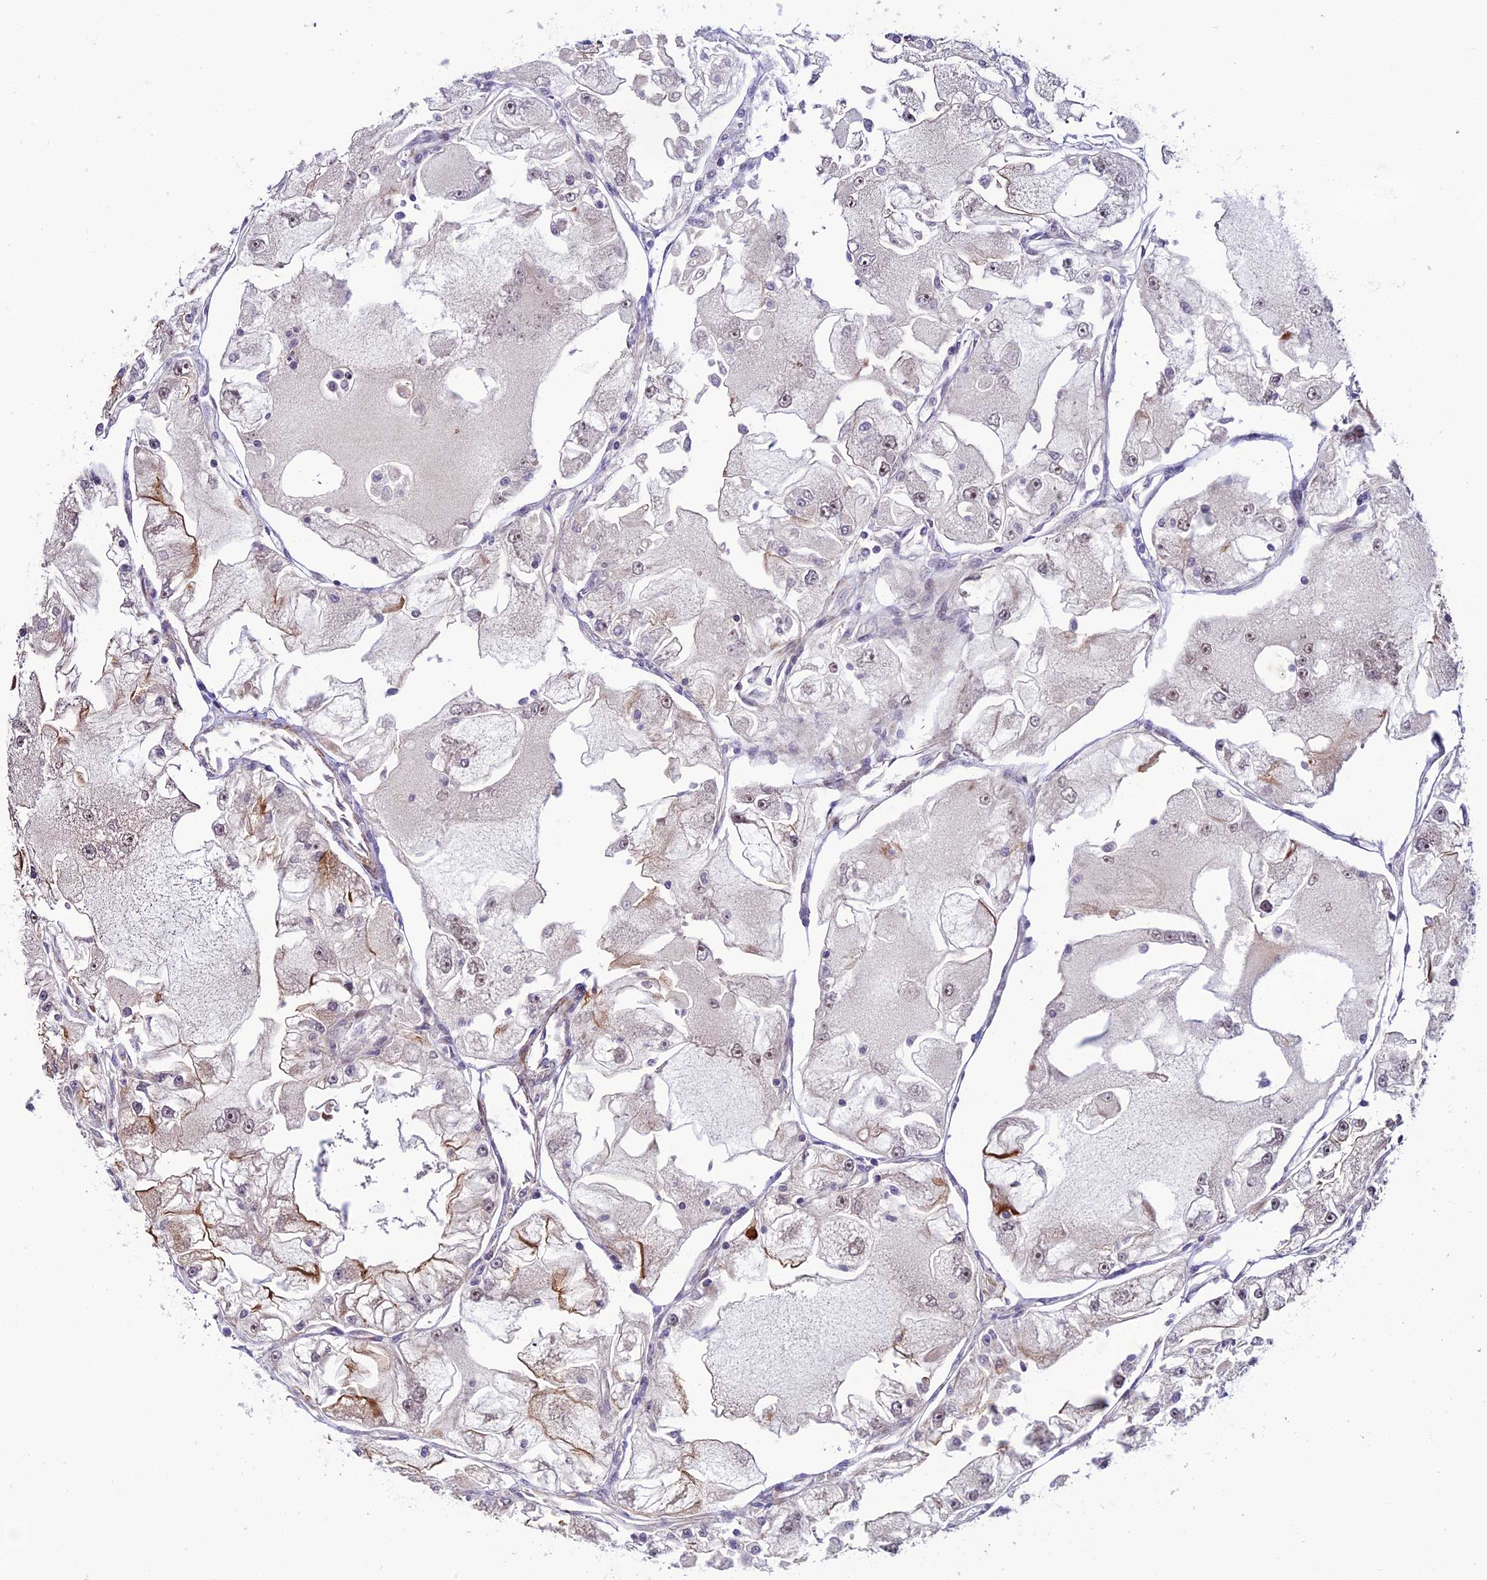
{"staining": {"intensity": "moderate", "quantity": "<25%", "location": "cytoplasmic/membranous"}, "tissue": "renal cancer", "cell_type": "Tumor cells", "image_type": "cancer", "snomed": [{"axis": "morphology", "description": "Adenocarcinoma, NOS"}, {"axis": "topography", "description": "Kidney"}], "caption": "A high-resolution histopathology image shows immunohistochemistry (IHC) staining of renal cancer, which exhibits moderate cytoplasmic/membranous expression in approximately <25% of tumor cells. Immunohistochemistry (ihc) stains the protein in brown and the nuclei are stained blue.", "gene": "TNIP3", "patient": {"sex": "female", "age": 72}}